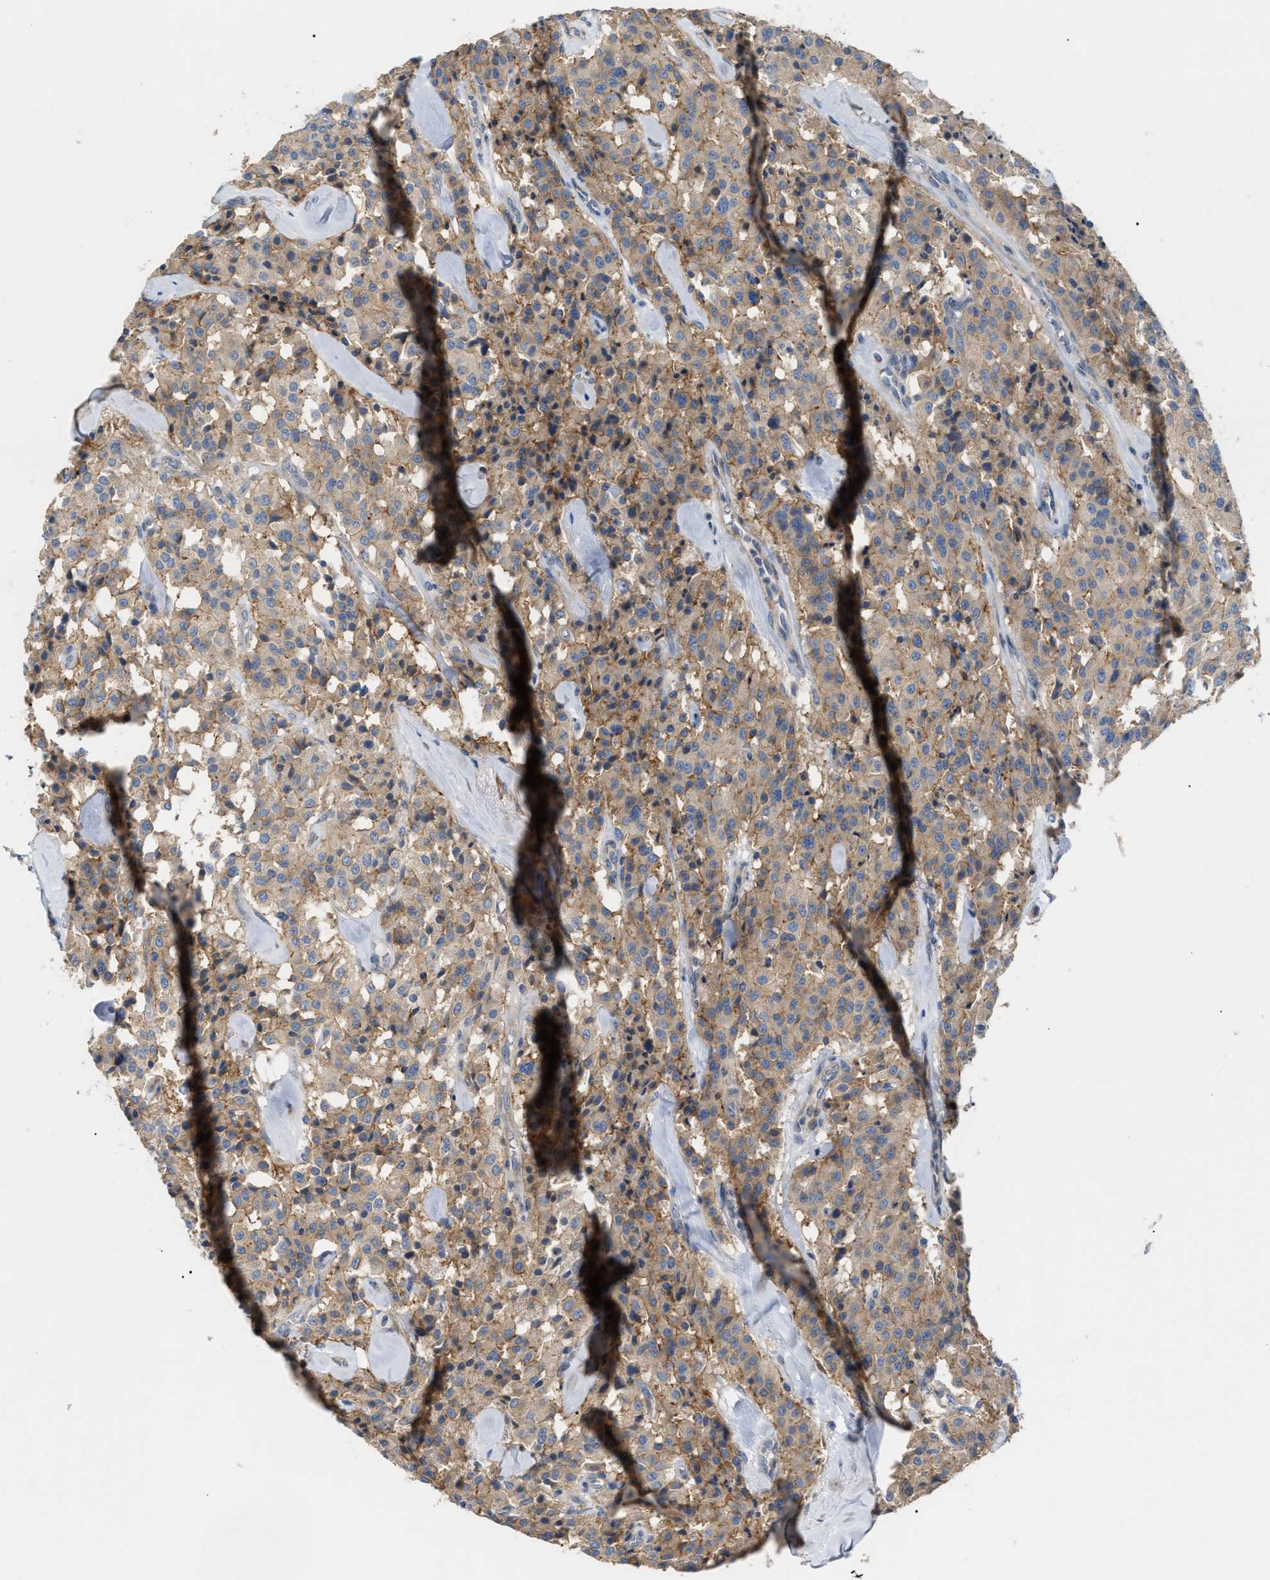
{"staining": {"intensity": "weak", "quantity": ">75%", "location": "cytoplasmic/membranous"}, "tissue": "carcinoid", "cell_type": "Tumor cells", "image_type": "cancer", "snomed": [{"axis": "morphology", "description": "Carcinoid, malignant, NOS"}, {"axis": "topography", "description": "Lung"}], "caption": "Malignant carcinoid stained with DAB immunohistochemistry displays low levels of weak cytoplasmic/membranous expression in approximately >75% of tumor cells.", "gene": "DHX58", "patient": {"sex": "male", "age": 30}}